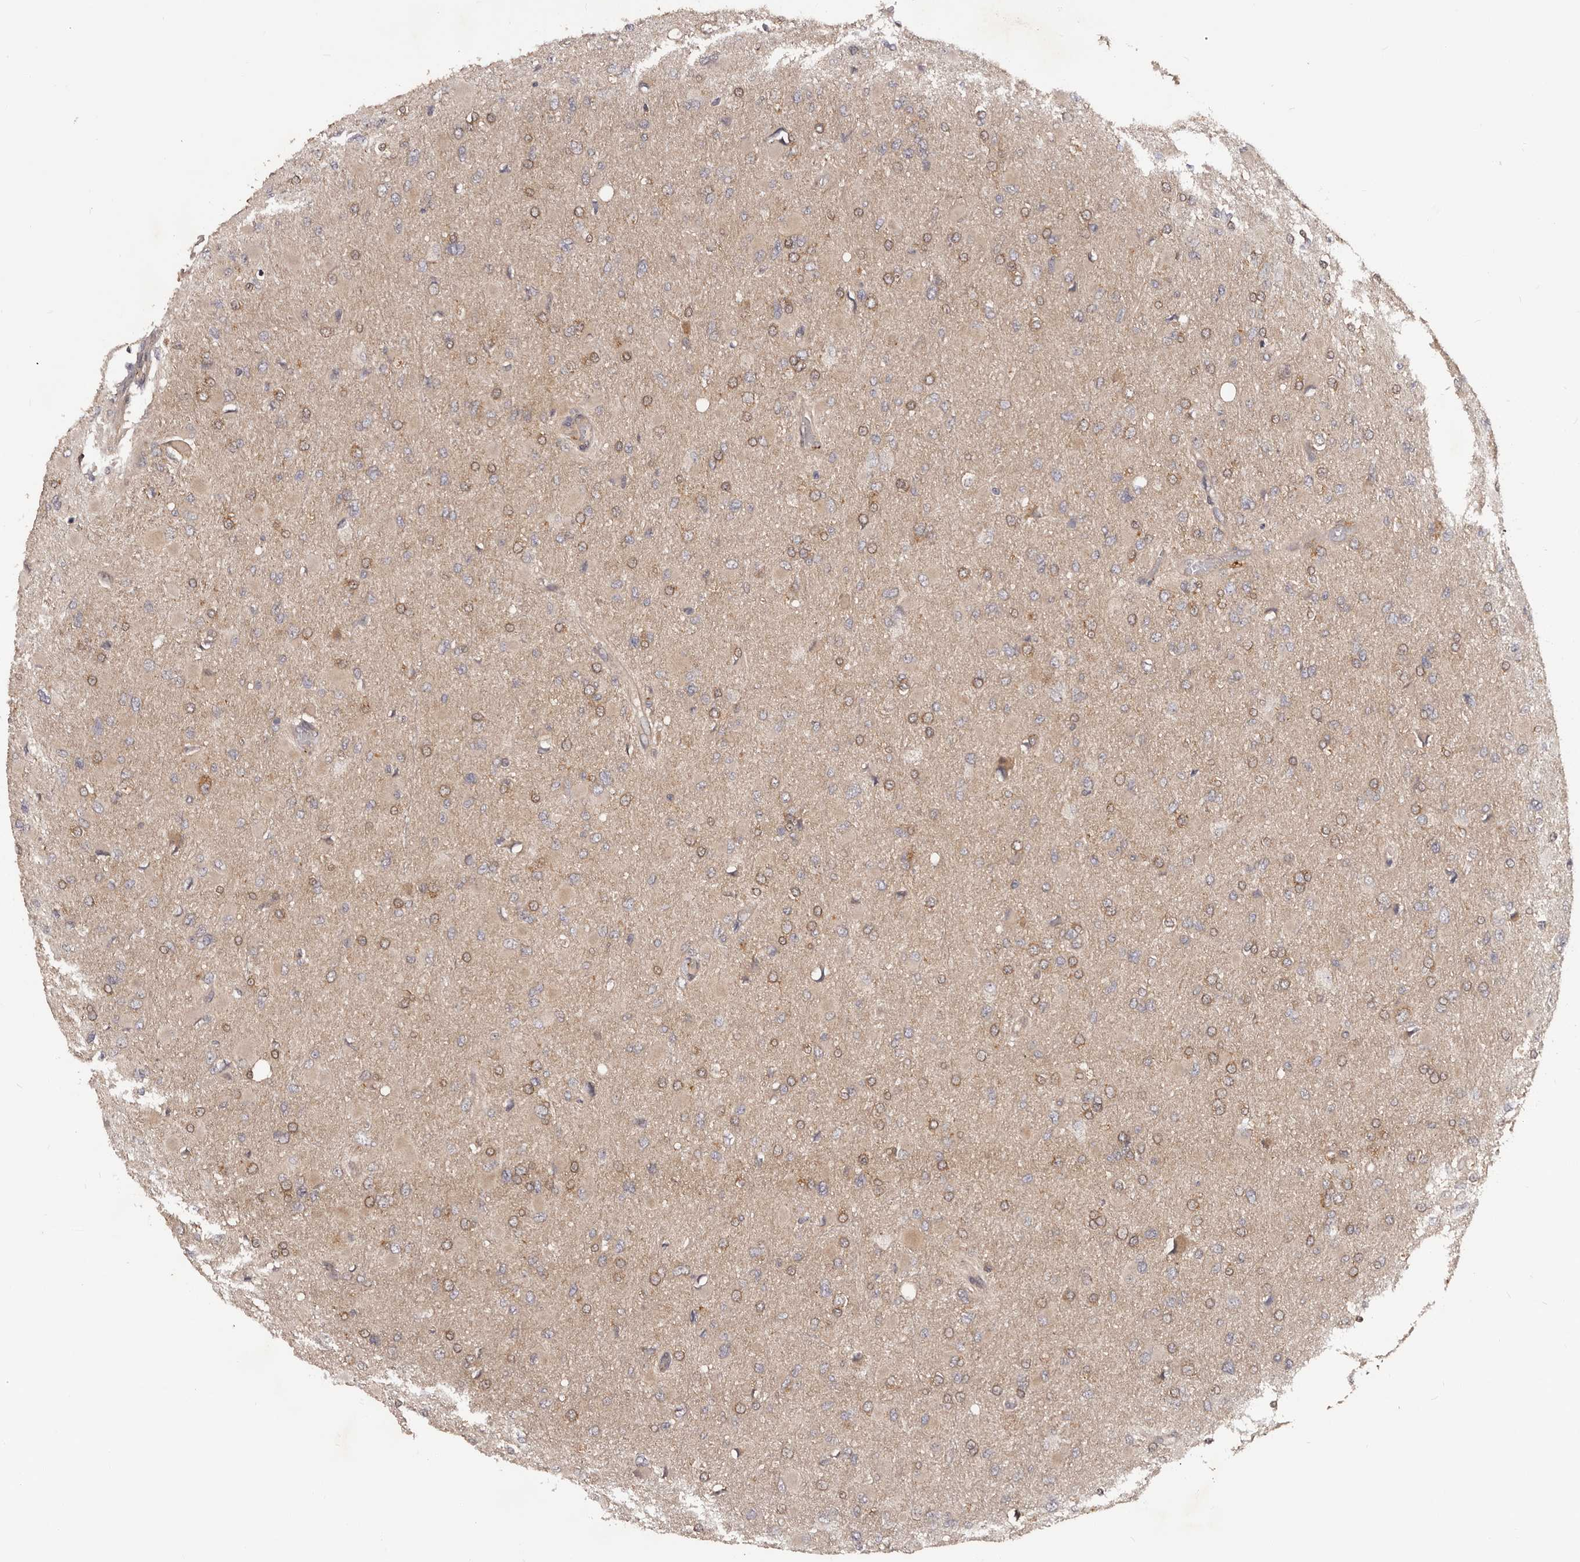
{"staining": {"intensity": "moderate", "quantity": ">75%", "location": "cytoplasmic/membranous"}, "tissue": "glioma", "cell_type": "Tumor cells", "image_type": "cancer", "snomed": [{"axis": "morphology", "description": "Glioma, malignant, High grade"}, {"axis": "topography", "description": "Cerebral cortex"}], "caption": "This image demonstrates high-grade glioma (malignant) stained with immunohistochemistry to label a protein in brown. The cytoplasmic/membranous of tumor cells show moderate positivity for the protein. Nuclei are counter-stained blue.", "gene": "MDP1", "patient": {"sex": "female", "age": 36}}